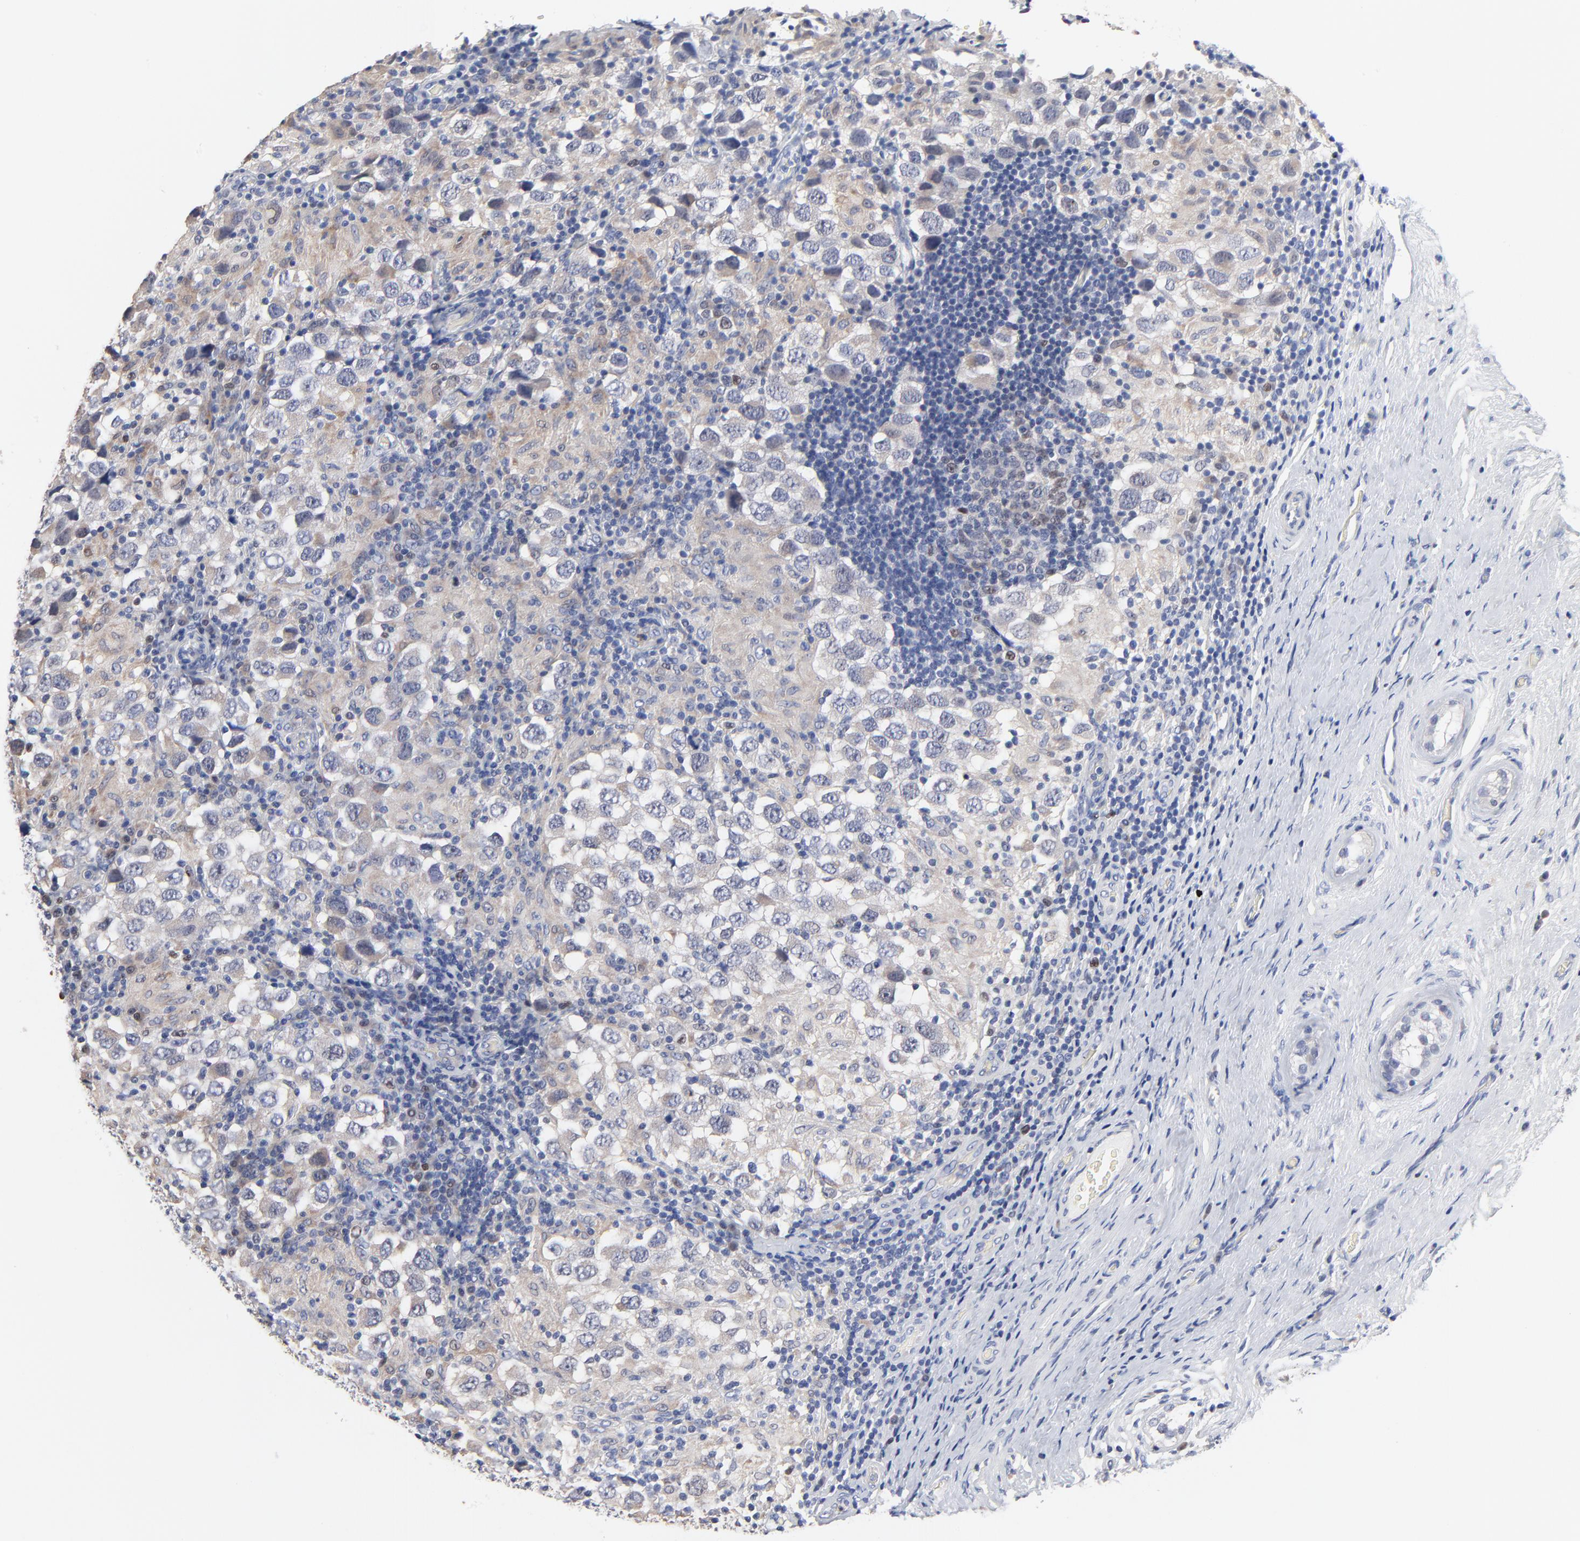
{"staining": {"intensity": "moderate", "quantity": ">75%", "location": "cytoplasmic/membranous"}, "tissue": "testis cancer", "cell_type": "Tumor cells", "image_type": "cancer", "snomed": [{"axis": "morphology", "description": "Carcinoma, Embryonal, NOS"}, {"axis": "topography", "description": "Testis"}], "caption": "Testis cancer stained with DAB (3,3'-diaminobenzidine) immunohistochemistry (IHC) reveals medium levels of moderate cytoplasmic/membranous staining in approximately >75% of tumor cells.", "gene": "AADAC", "patient": {"sex": "male", "age": 21}}